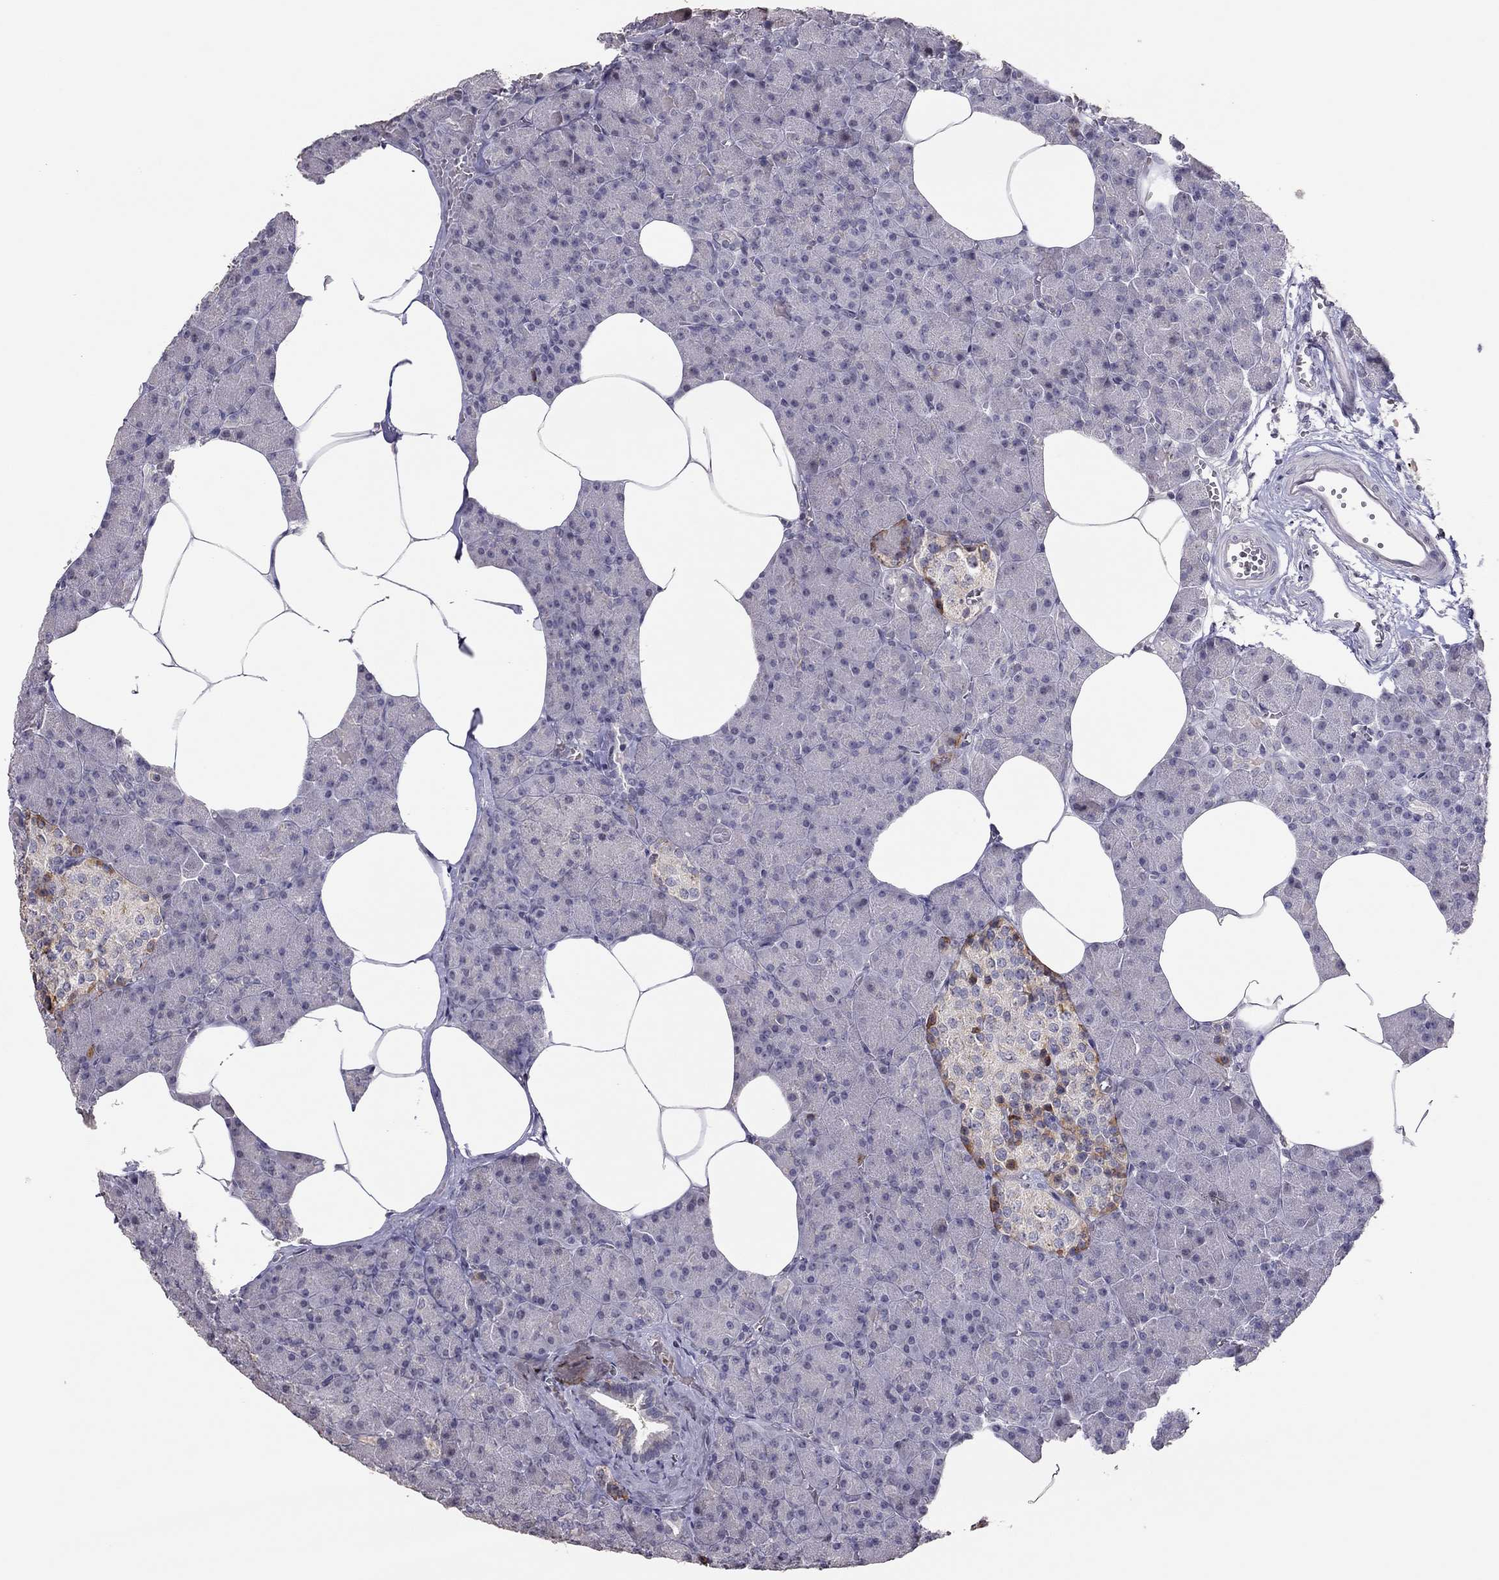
{"staining": {"intensity": "negative", "quantity": "none", "location": "none"}, "tissue": "pancreas", "cell_type": "Exocrine glandular cells", "image_type": "normal", "snomed": [{"axis": "morphology", "description": "Normal tissue, NOS"}, {"axis": "topography", "description": "Pancreas"}], "caption": "There is no significant positivity in exocrine glandular cells of pancreas.", "gene": "TSHB", "patient": {"sex": "female", "age": 45}}